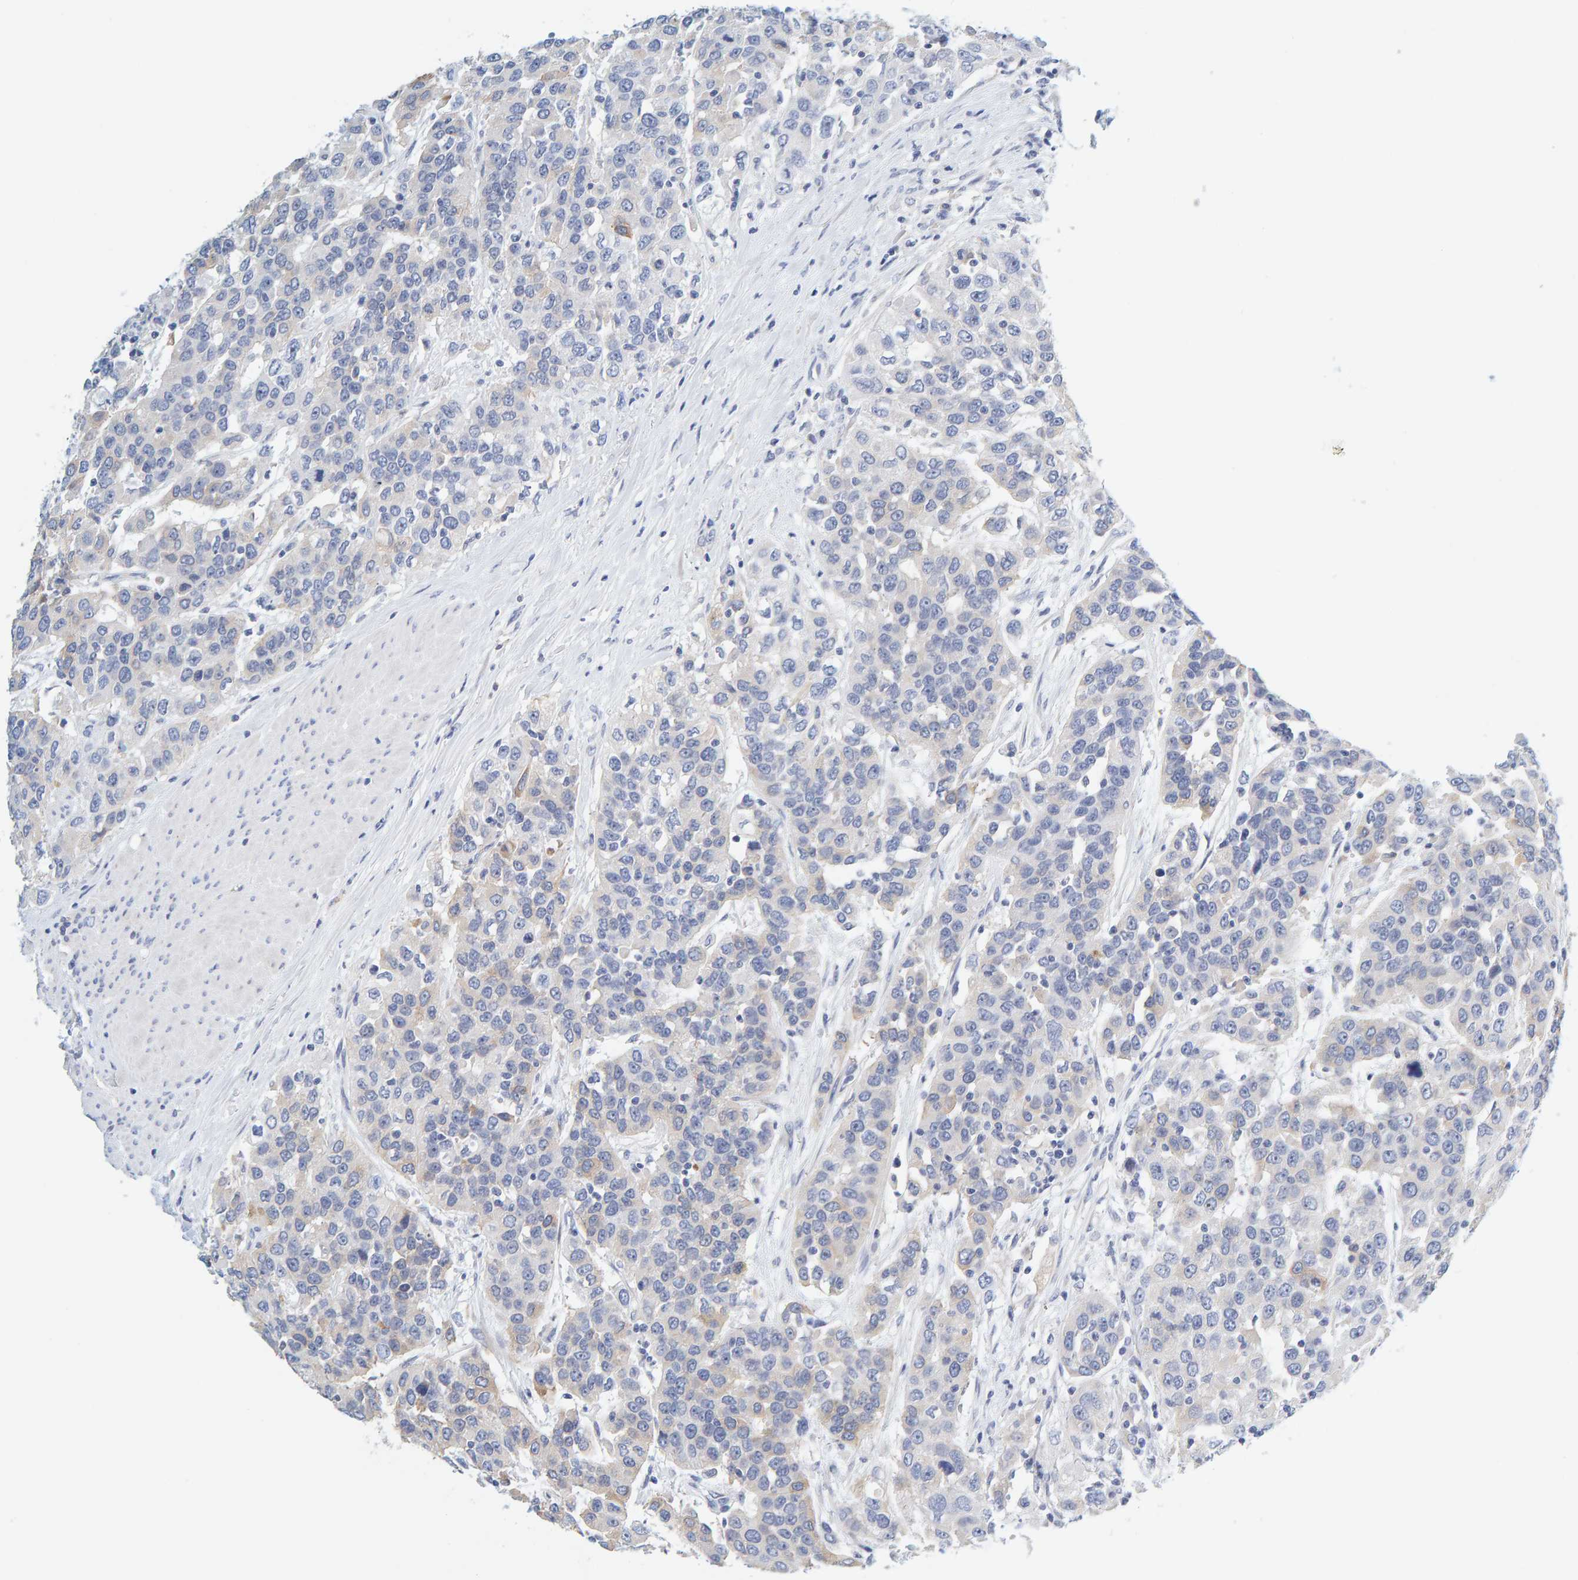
{"staining": {"intensity": "weak", "quantity": "<25%", "location": "cytoplasmic/membranous"}, "tissue": "urothelial cancer", "cell_type": "Tumor cells", "image_type": "cancer", "snomed": [{"axis": "morphology", "description": "Urothelial carcinoma, High grade"}, {"axis": "topography", "description": "Urinary bladder"}], "caption": "DAB immunohistochemical staining of human high-grade urothelial carcinoma shows no significant staining in tumor cells.", "gene": "MOG", "patient": {"sex": "female", "age": 80}}